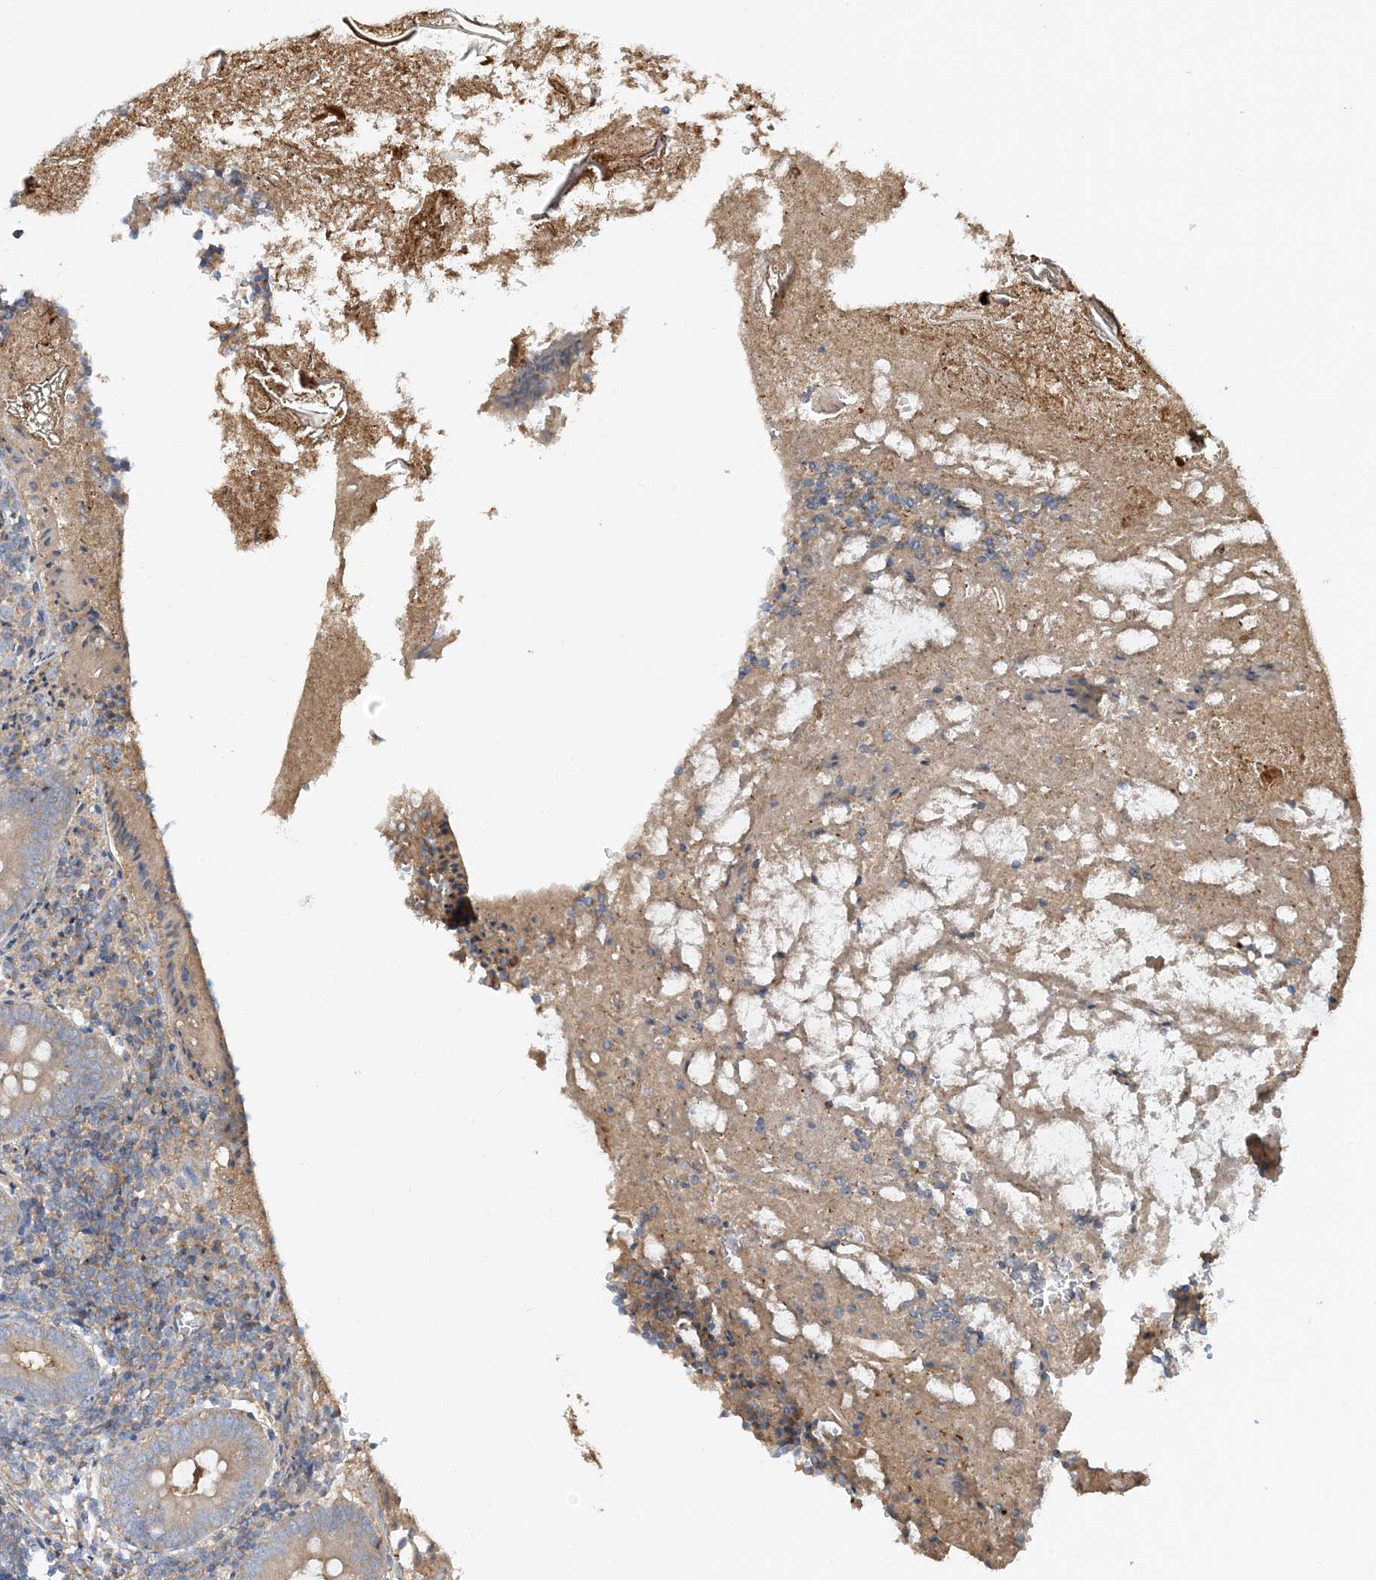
{"staining": {"intensity": "moderate", "quantity": "25%-75%", "location": "cytoplasmic/membranous"}, "tissue": "appendix", "cell_type": "Glandular cells", "image_type": "normal", "snomed": [{"axis": "morphology", "description": "Normal tissue, NOS"}, {"axis": "topography", "description": "Appendix"}], "caption": "Protein staining of benign appendix exhibits moderate cytoplasmic/membranous expression in about 25%-75% of glandular cells.", "gene": "SIDT1", "patient": {"sex": "female", "age": 17}}